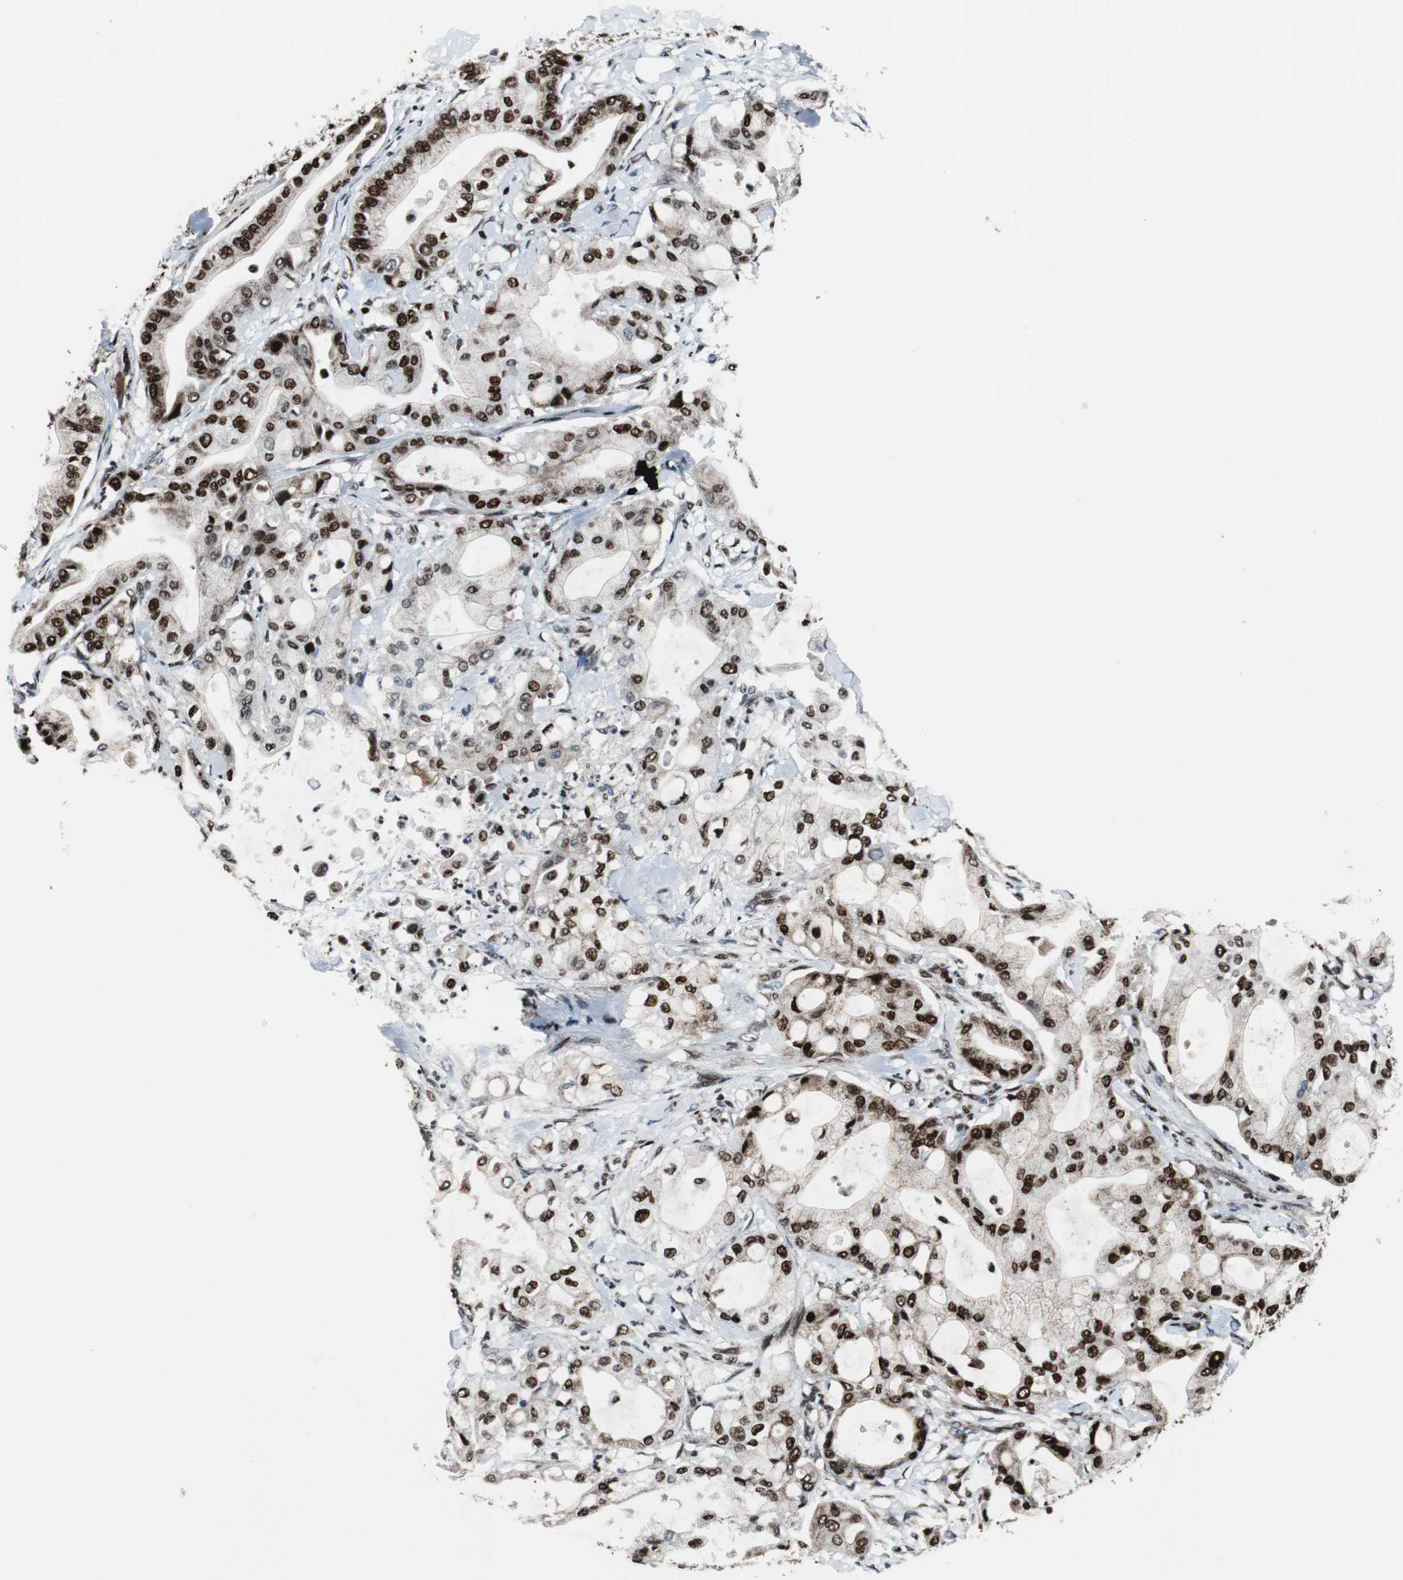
{"staining": {"intensity": "strong", "quantity": "25%-75%", "location": "nuclear"}, "tissue": "pancreatic cancer", "cell_type": "Tumor cells", "image_type": "cancer", "snomed": [{"axis": "morphology", "description": "Adenocarcinoma, NOS"}, {"axis": "morphology", "description": "Adenocarcinoma, metastatic, NOS"}, {"axis": "topography", "description": "Lymph node"}, {"axis": "topography", "description": "Pancreas"}, {"axis": "topography", "description": "Duodenum"}], "caption": "A brown stain highlights strong nuclear expression of a protein in pancreatic adenocarcinoma tumor cells.", "gene": "HDAC1", "patient": {"sex": "female", "age": 64}}